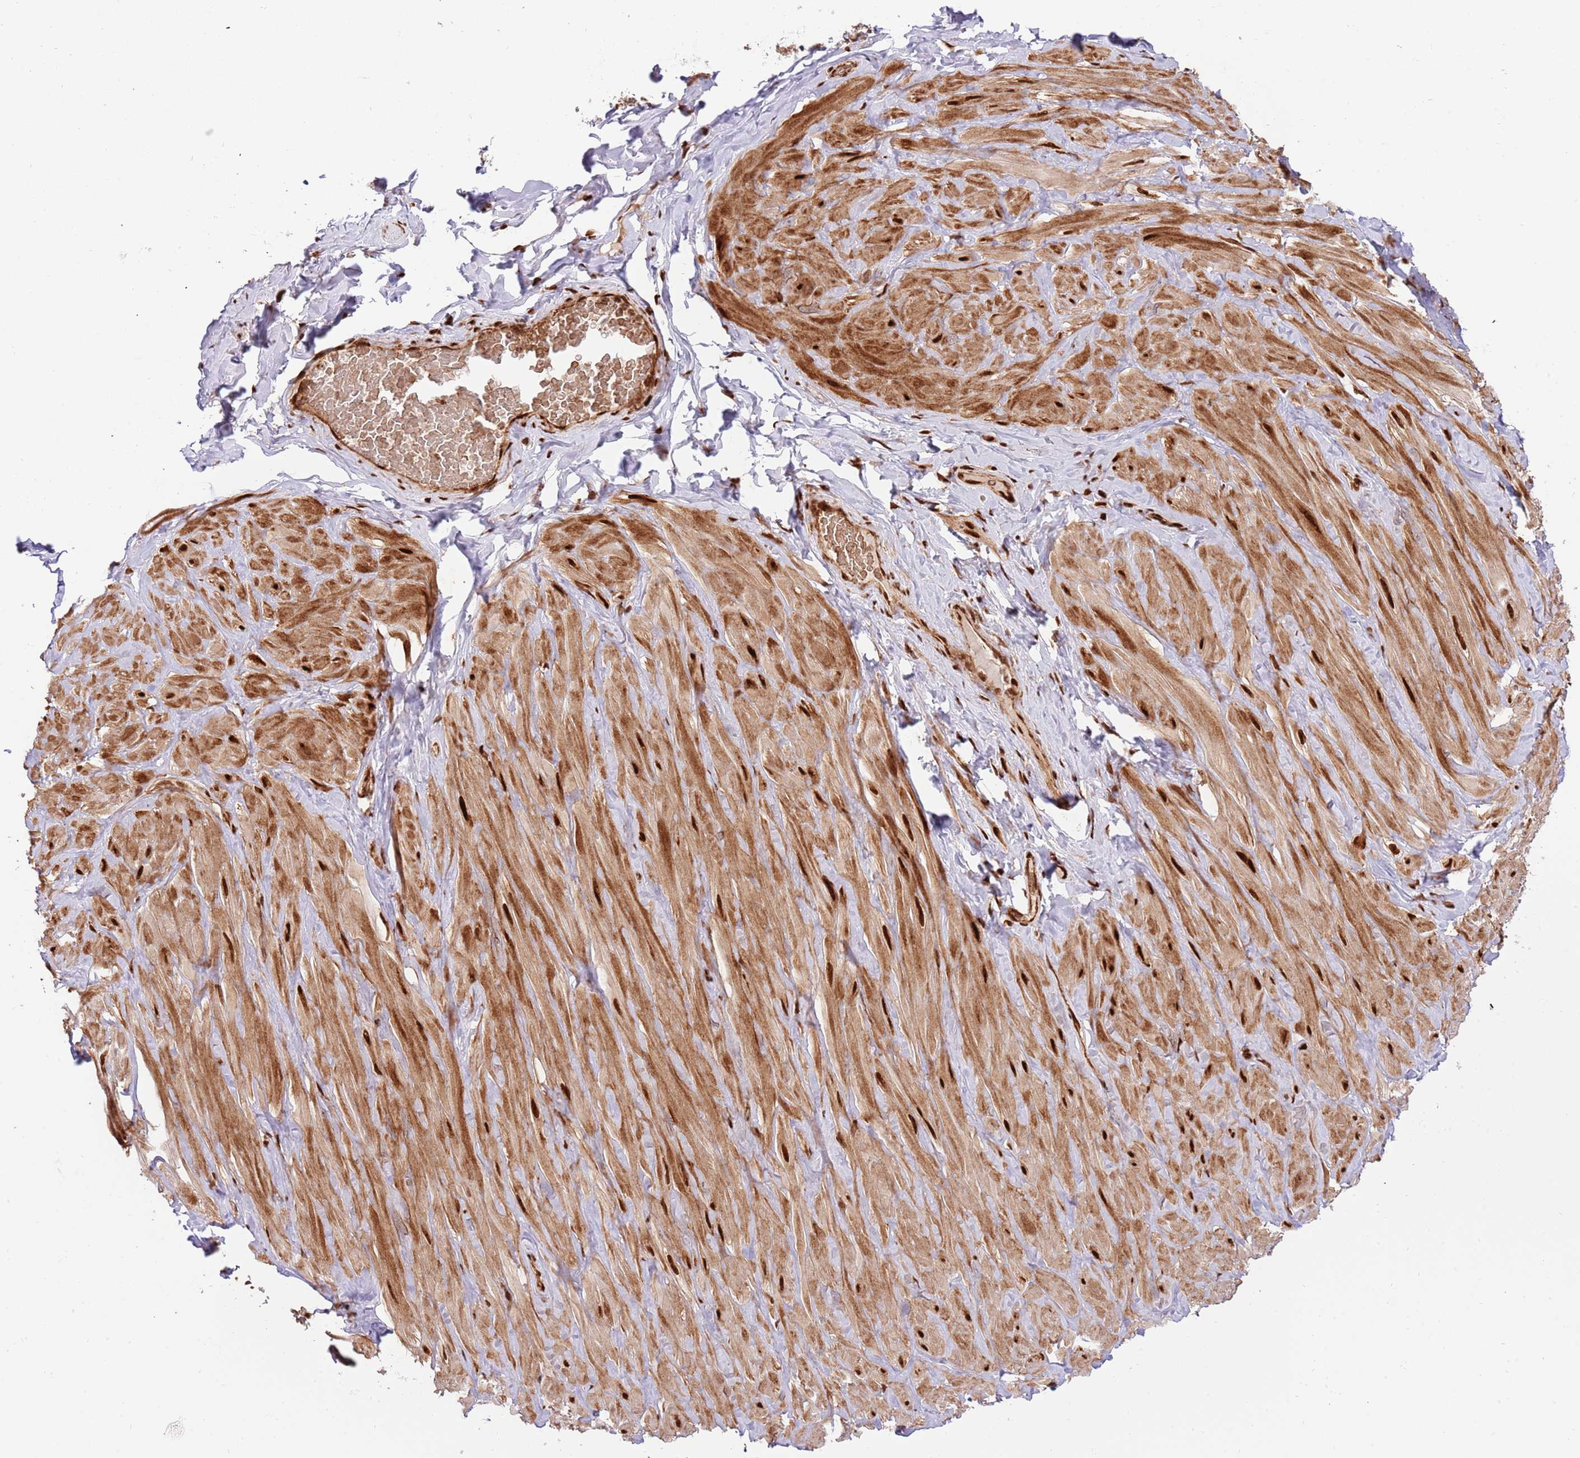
{"staining": {"intensity": "strong", "quantity": ">75%", "location": "nuclear"}, "tissue": "soft tissue", "cell_type": "Chondrocytes", "image_type": "normal", "snomed": [{"axis": "morphology", "description": "Normal tissue, NOS"}, {"axis": "topography", "description": "Soft tissue"}, {"axis": "topography", "description": "Vascular tissue"}], "caption": "An immunohistochemistry image of unremarkable tissue is shown. Protein staining in brown labels strong nuclear positivity in soft tissue within chondrocytes. (IHC, brightfield microscopy, high magnification).", "gene": "RIF1", "patient": {"sex": "male", "age": 41}}